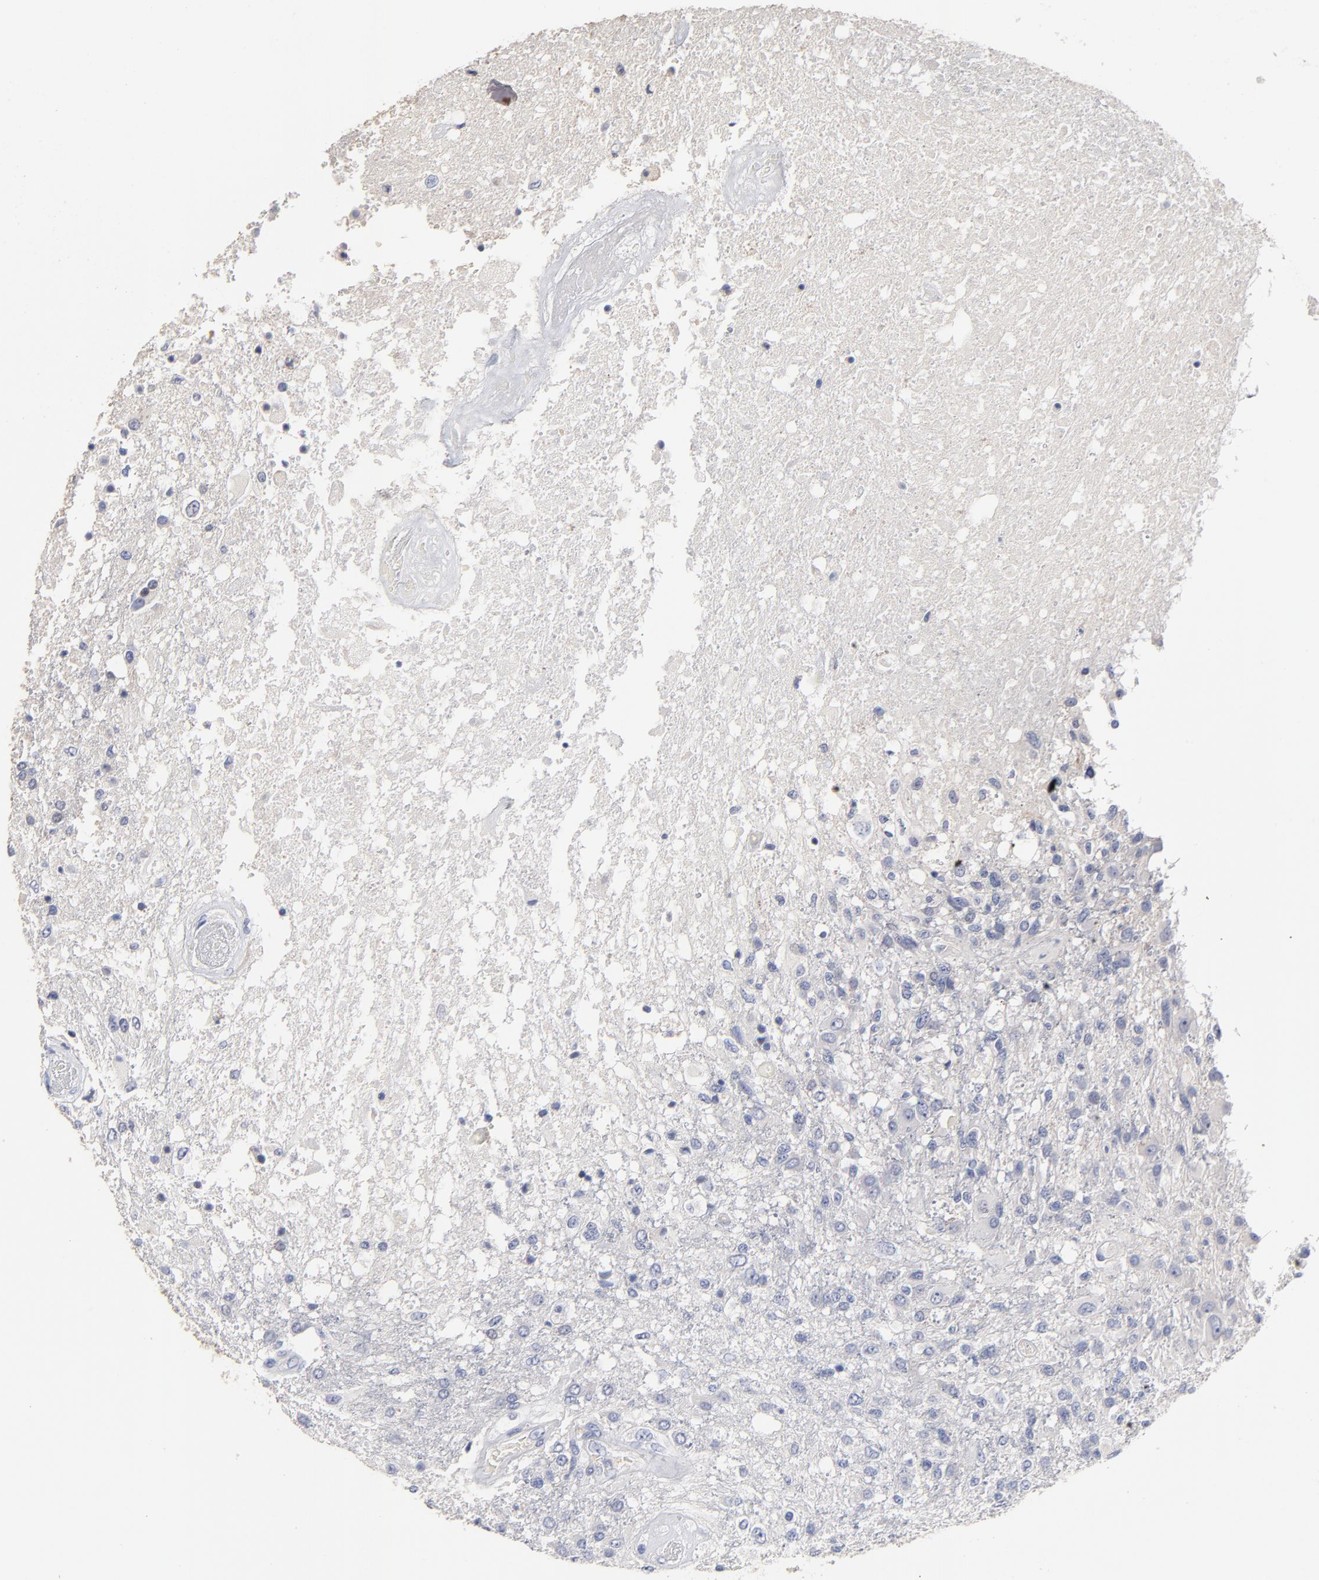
{"staining": {"intensity": "negative", "quantity": "none", "location": "none"}, "tissue": "glioma", "cell_type": "Tumor cells", "image_type": "cancer", "snomed": [{"axis": "morphology", "description": "Glioma, malignant, High grade"}, {"axis": "topography", "description": "Cerebral cortex"}], "caption": "Immunohistochemistry (IHC) image of high-grade glioma (malignant) stained for a protein (brown), which reveals no staining in tumor cells.", "gene": "TRAT1", "patient": {"sex": "male", "age": 79}}